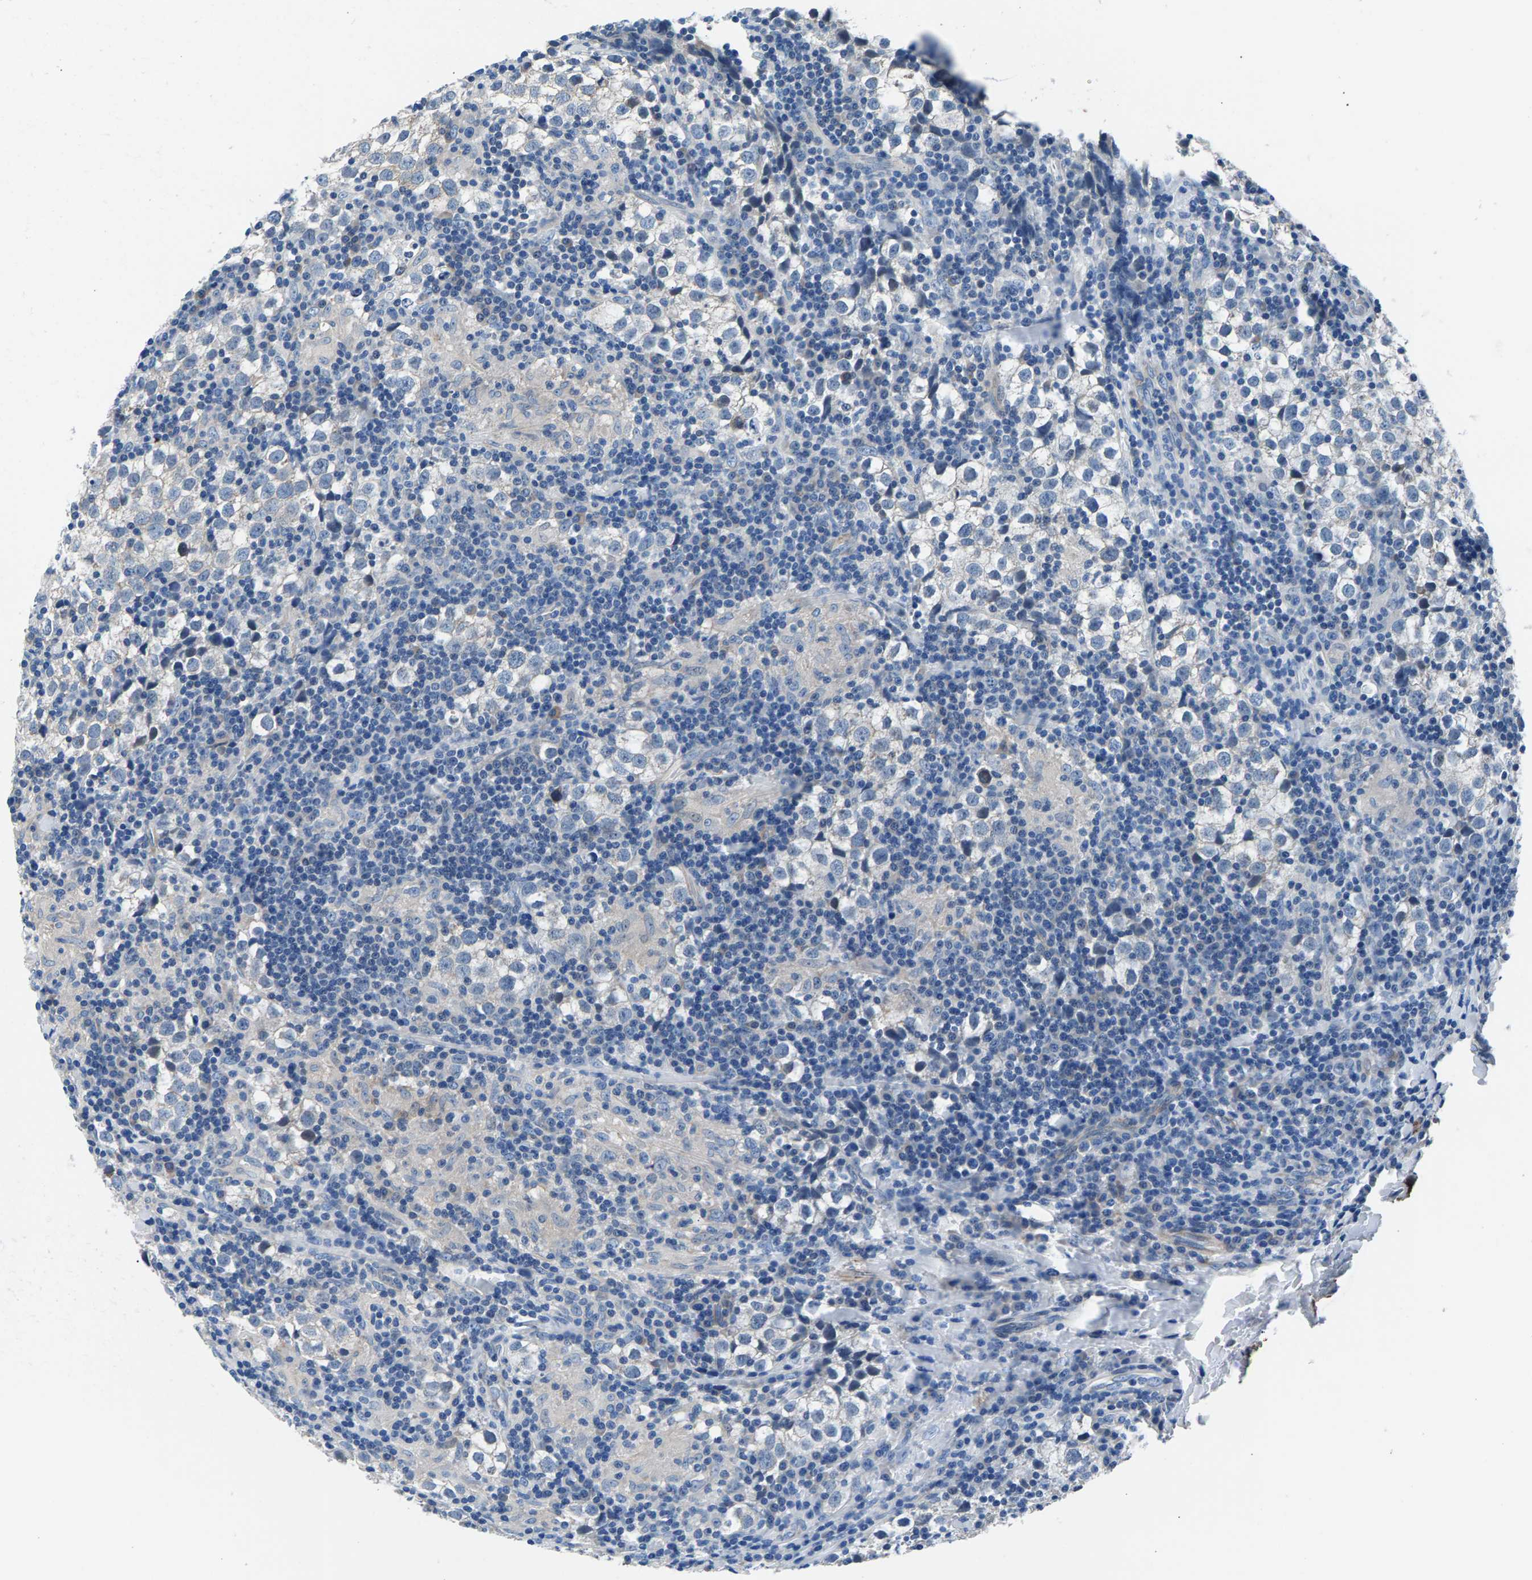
{"staining": {"intensity": "weak", "quantity": "25%-75%", "location": "cytoplasmic/membranous"}, "tissue": "testis cancer", "cell_type": "Tumor cells", "image_type": "cancer", "snomed": [{"axis": "morphology", "description": "Seminoma, NOS"}, {"axis": "morphology", "description": "Carcinoma, Embryonal, NOS"}, {"axis": "topography", "description": "Testis"}], "caption": "Brown immunohistochemical staining in seminoma (testis) reveals weak cytoplasmic/membranous expression in about 25%-75% of tumor cells. Ihc stains the protein of interest in brown and the nuclei are stained blue.", "gene": "CDRT4", "patient": {"sex": "male", "age": 36}}